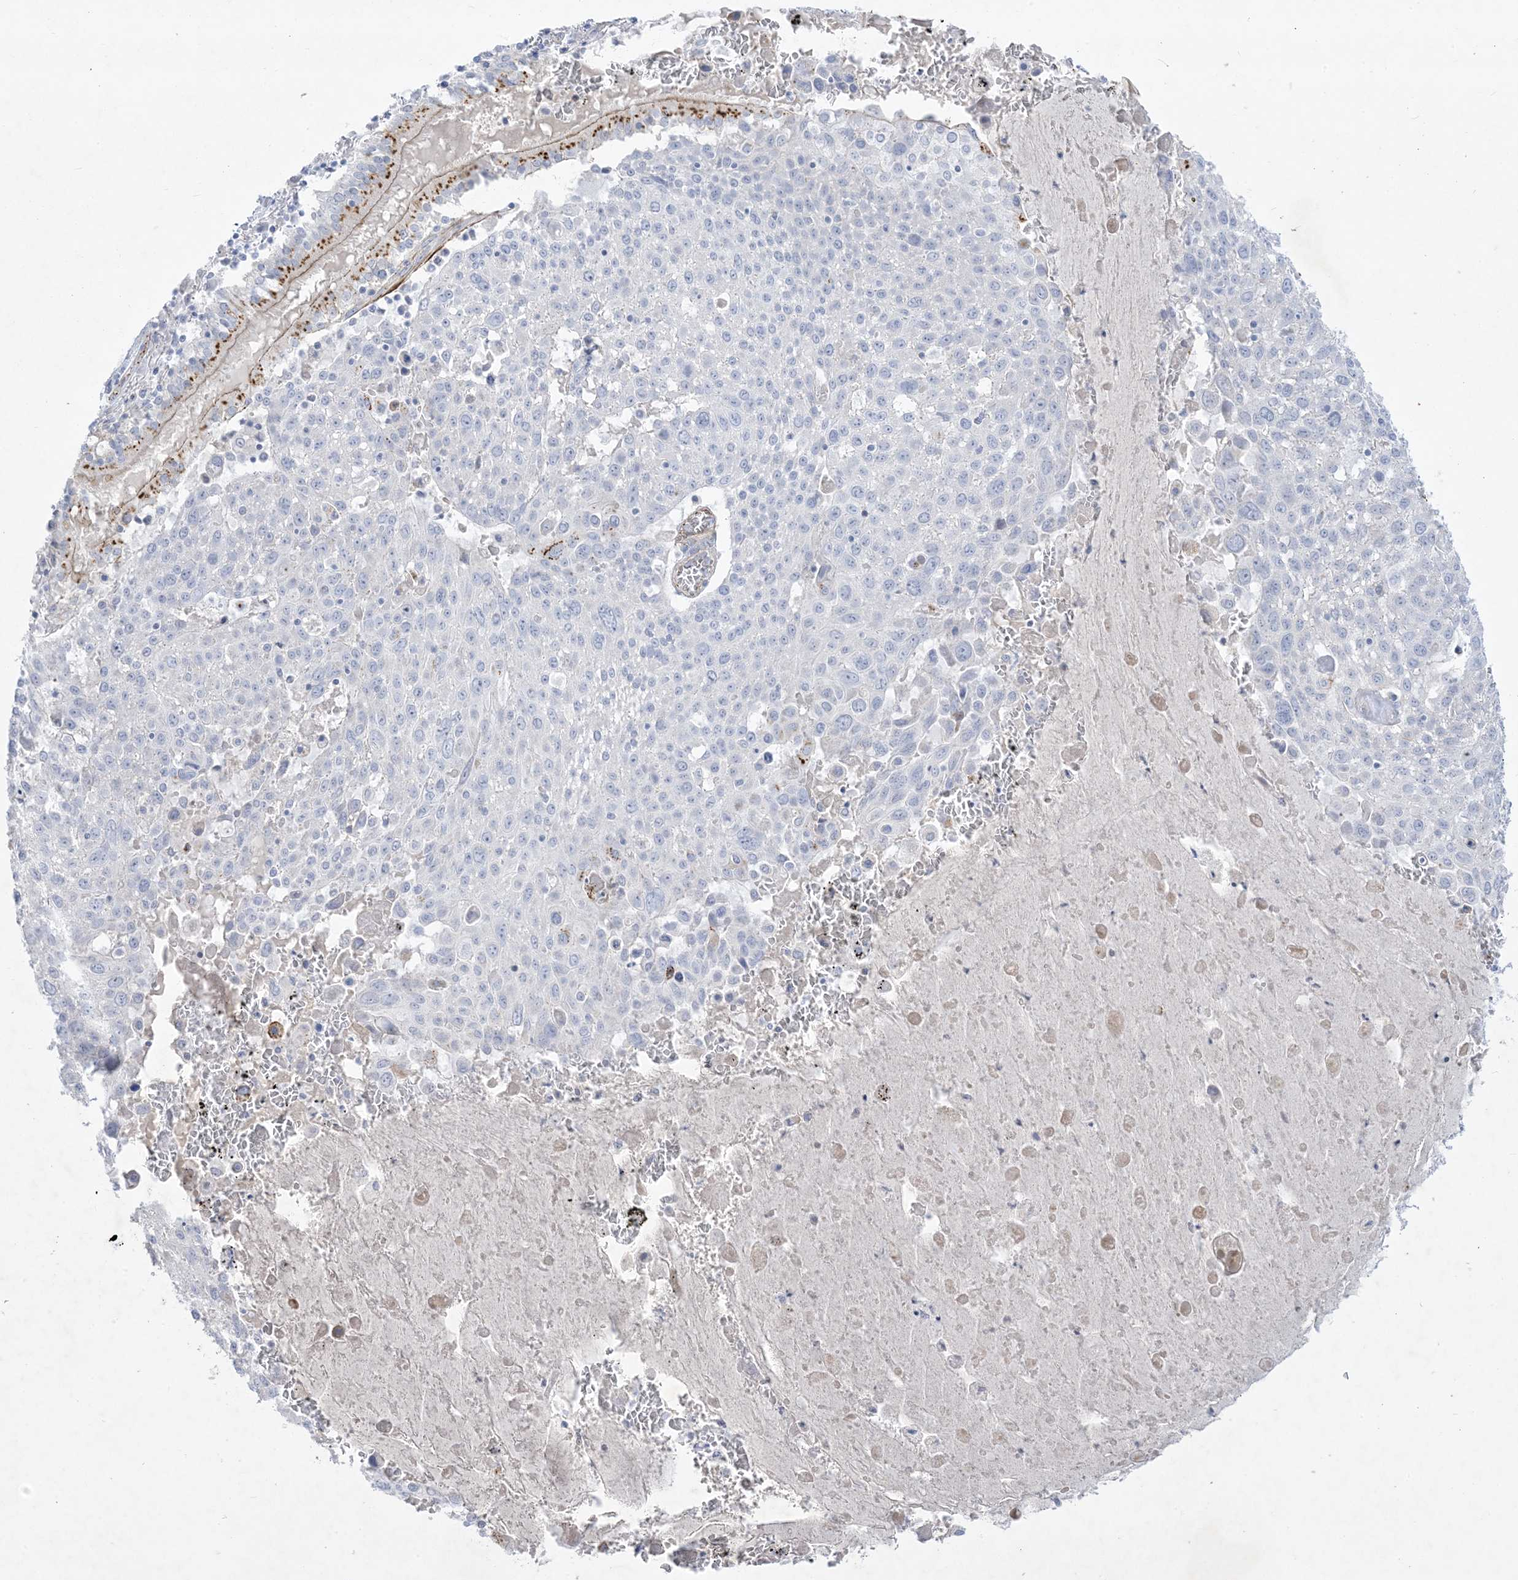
{"staining": {"intensity": "negative", "quantity": "none", "location": "none"}, "tissue": "lung cancer", "cell_type": "Tumor cells", "image_type": "cancer", "snomed": [{"axis": "morphology", "description": "Squamous cell carcinoma, NOS"}, {"axis": "topography", "description": "Lung"}], "caption": "This micrograph is of lung cancer stained with IHC to label a protein in brown with the nuclei are counter-stained blue. There is no staining in tumor cells.", "gene": "B3GNT7", "patient": {"sex": "male", "age": 65}}